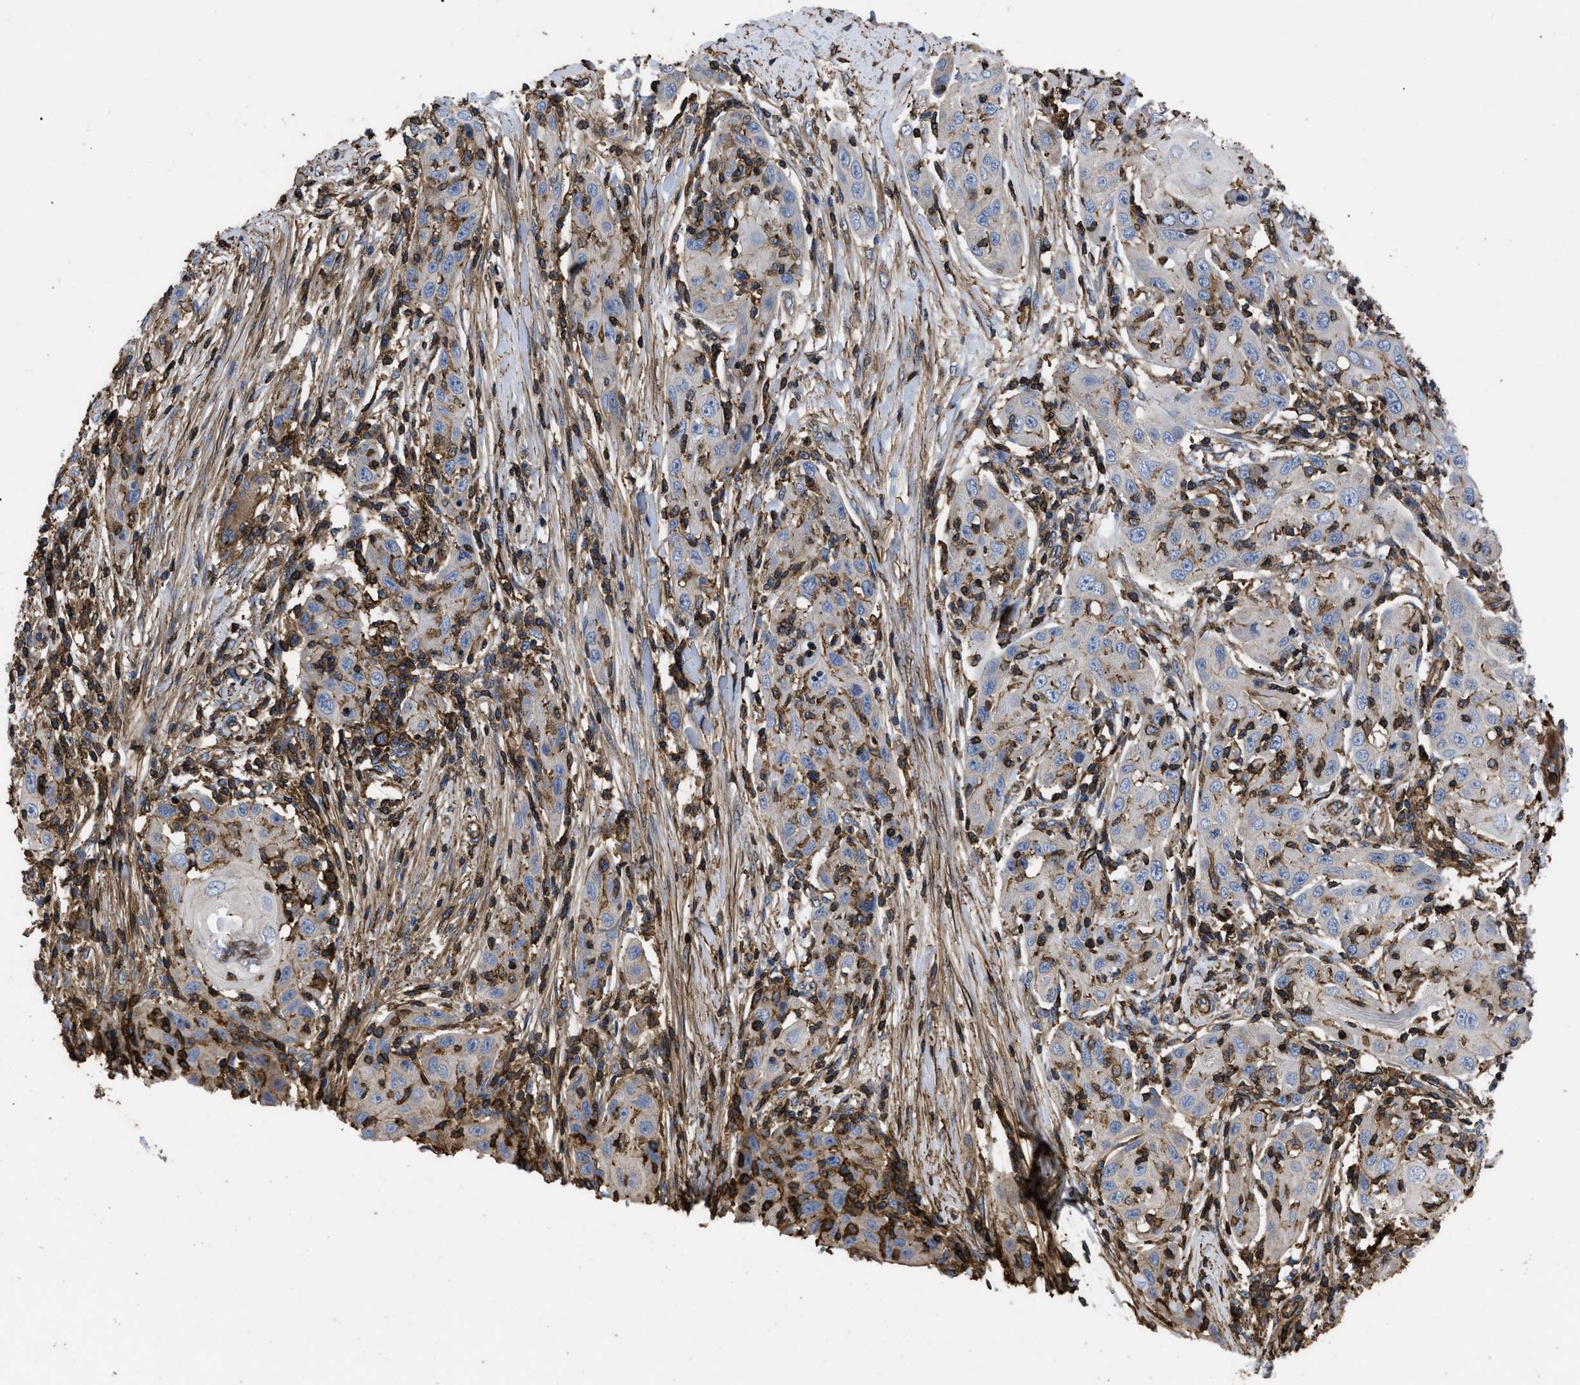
{"staining": {"intensity": "negative", "quantity": "none", "location": "none"}, "tissue": "skin cancer", "cell_type": "Tumor cells", "image_type": "cancer", "snomed": [{"axis": "morphology", "description": "Squamous cell carcinoma, NOS"}, {"axis": "topography", "description": "Skin"}], "caption": "Skin cancer (squamous cell carcinoma) was stained to show a protein in brown. There is no significant expression in tumor cells. The staining is performed using DAB brown chromogen with nuclei counter-stained in using hematoxylin.", "gene": "SCUBE2", "patient": {"sex": "female", "age": 88}}